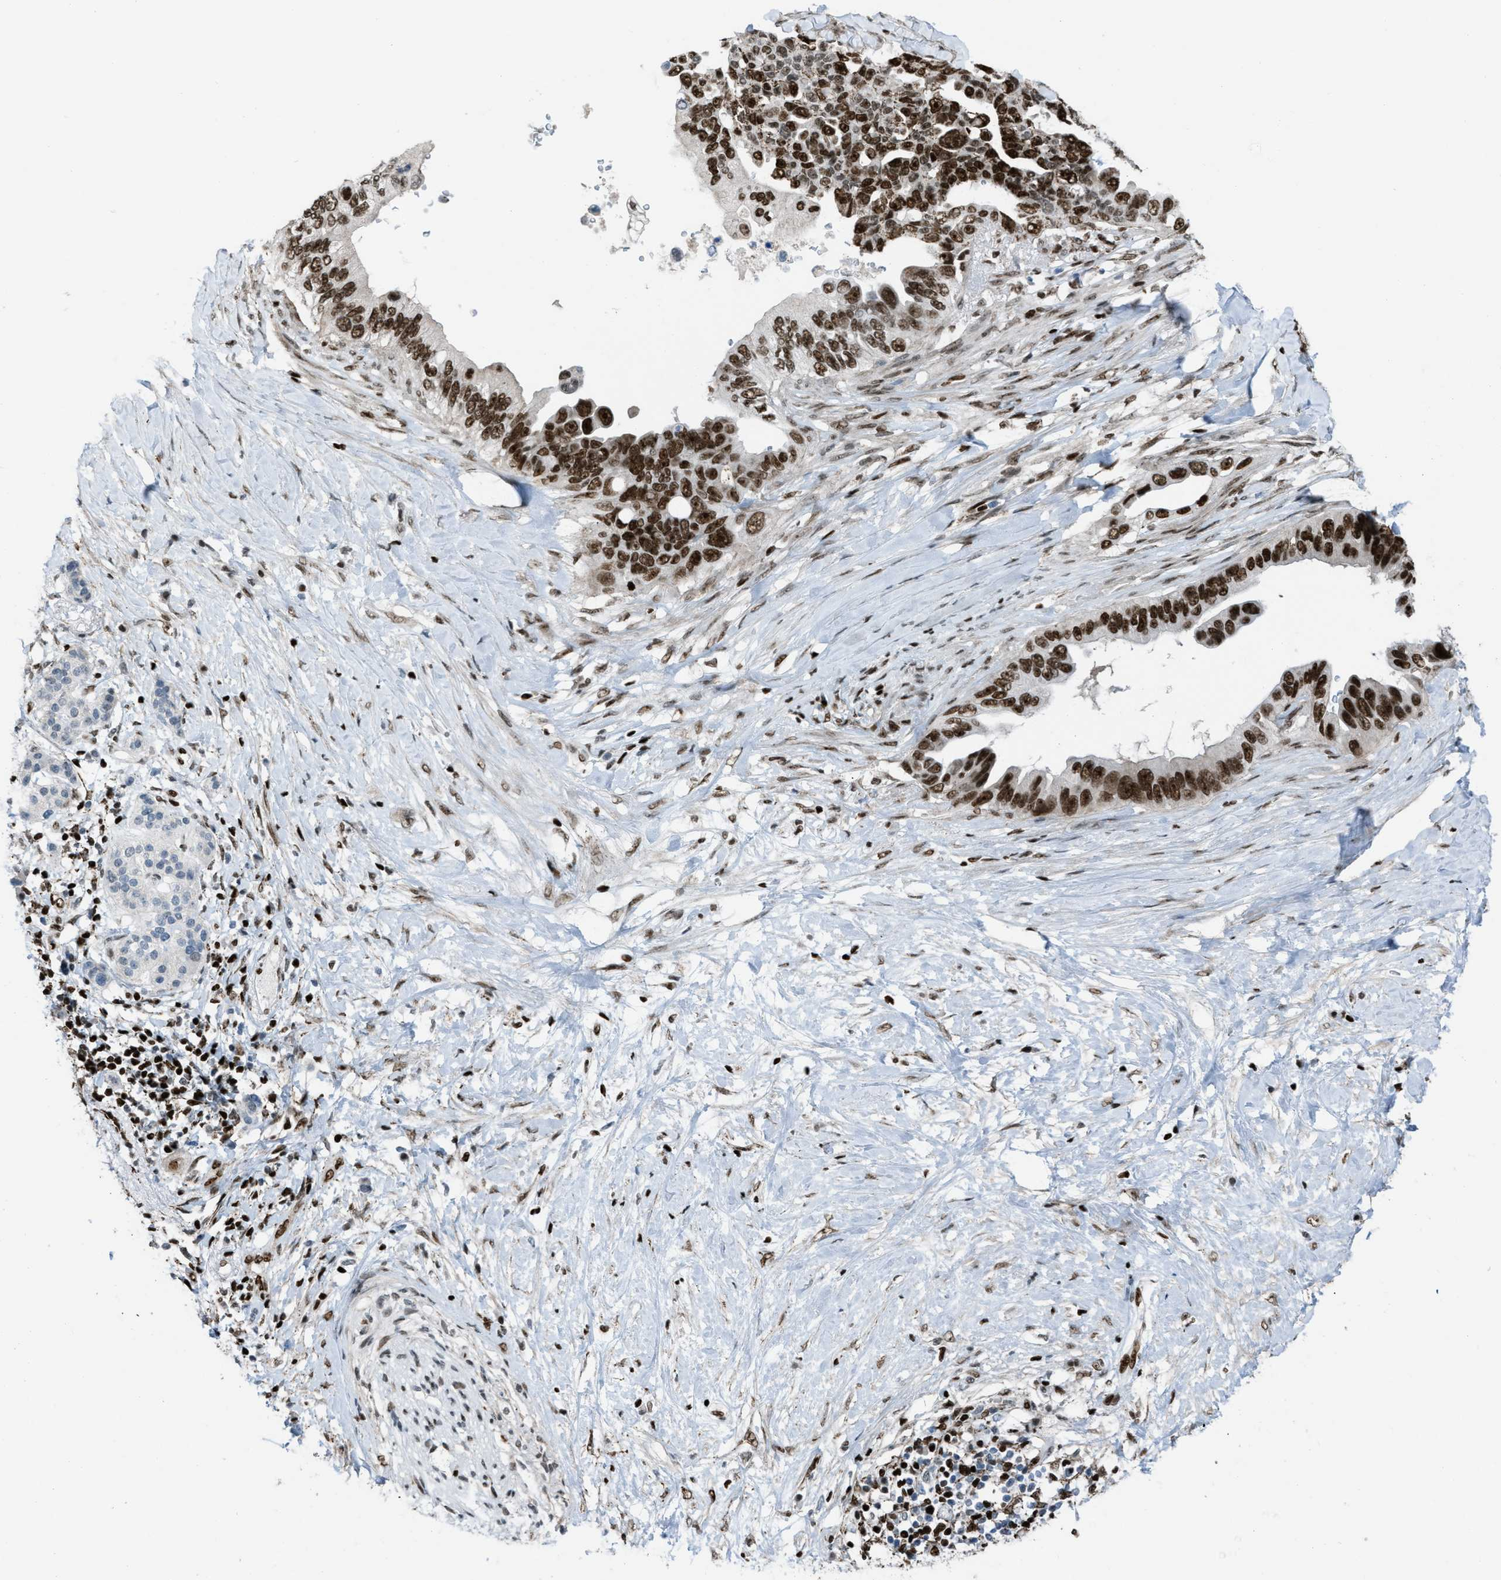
{"staining": {"intensity": "strong", "quantity": ">75%", "location": "nuclear"}, "tissue": "pancreatic cancer", "cell_type": "Tumor cells", "image_type": "cancer", "snomed": [{"axis": "morphology", "description": "Adenocarcinoma, NOS"}, {"axis": "topography", "description": "Pancreas"}], "caption": "High-magnification brightfield microscopy of pancreatic cancer stained with DAB (brown) and counterstained with hematoxylin (blue). tumor cells exhibit strong nuclear expression is identified in about>75% of cells.", "gene": "SLFN5", "patient": {"sex": "female", "age": 56}}